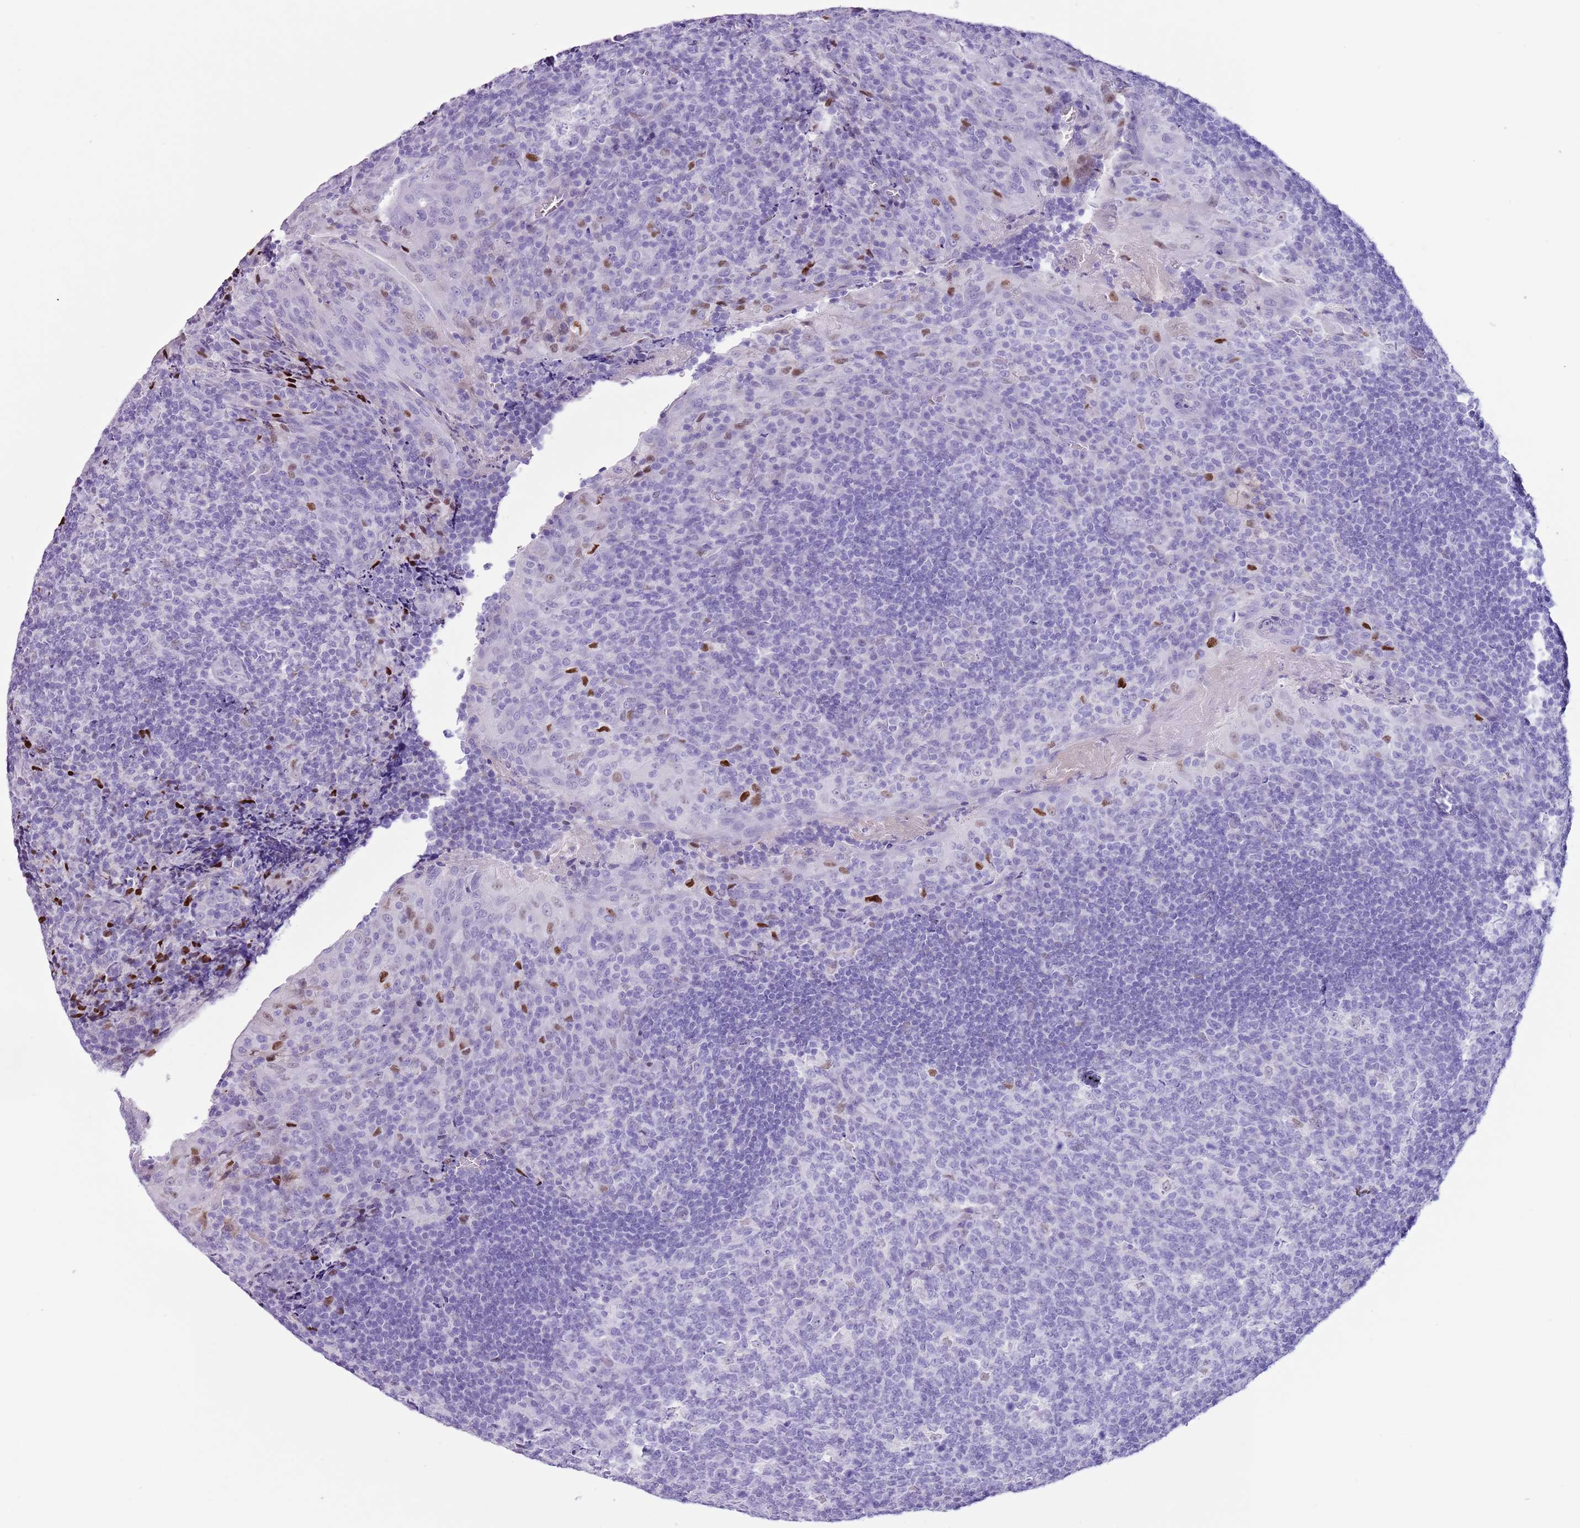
{"staining": {"intensity": "negative", "quantity": "none", "location": "none"}, "tissue": "tonsil", "cell_type": "Germinal center cells", "image_type": "normal", "snomed": [{"axis": "morphology", "description": "Normal tissue, NOS"}, {"axis": "topography", "description": "Tonsil"}], "caption": "This photomicrograph is of unremarkable tonsil stained with IHC to label a protein in brown with the nuclei are counter-stained blue. There is no positivity in germinal center cells. The staining is performed using DAB brown chromogen with nuclei counter-stained in using hematoxylin.", "gene": "SLC7A14", "patient": {"sex": "male", "age": 17}}